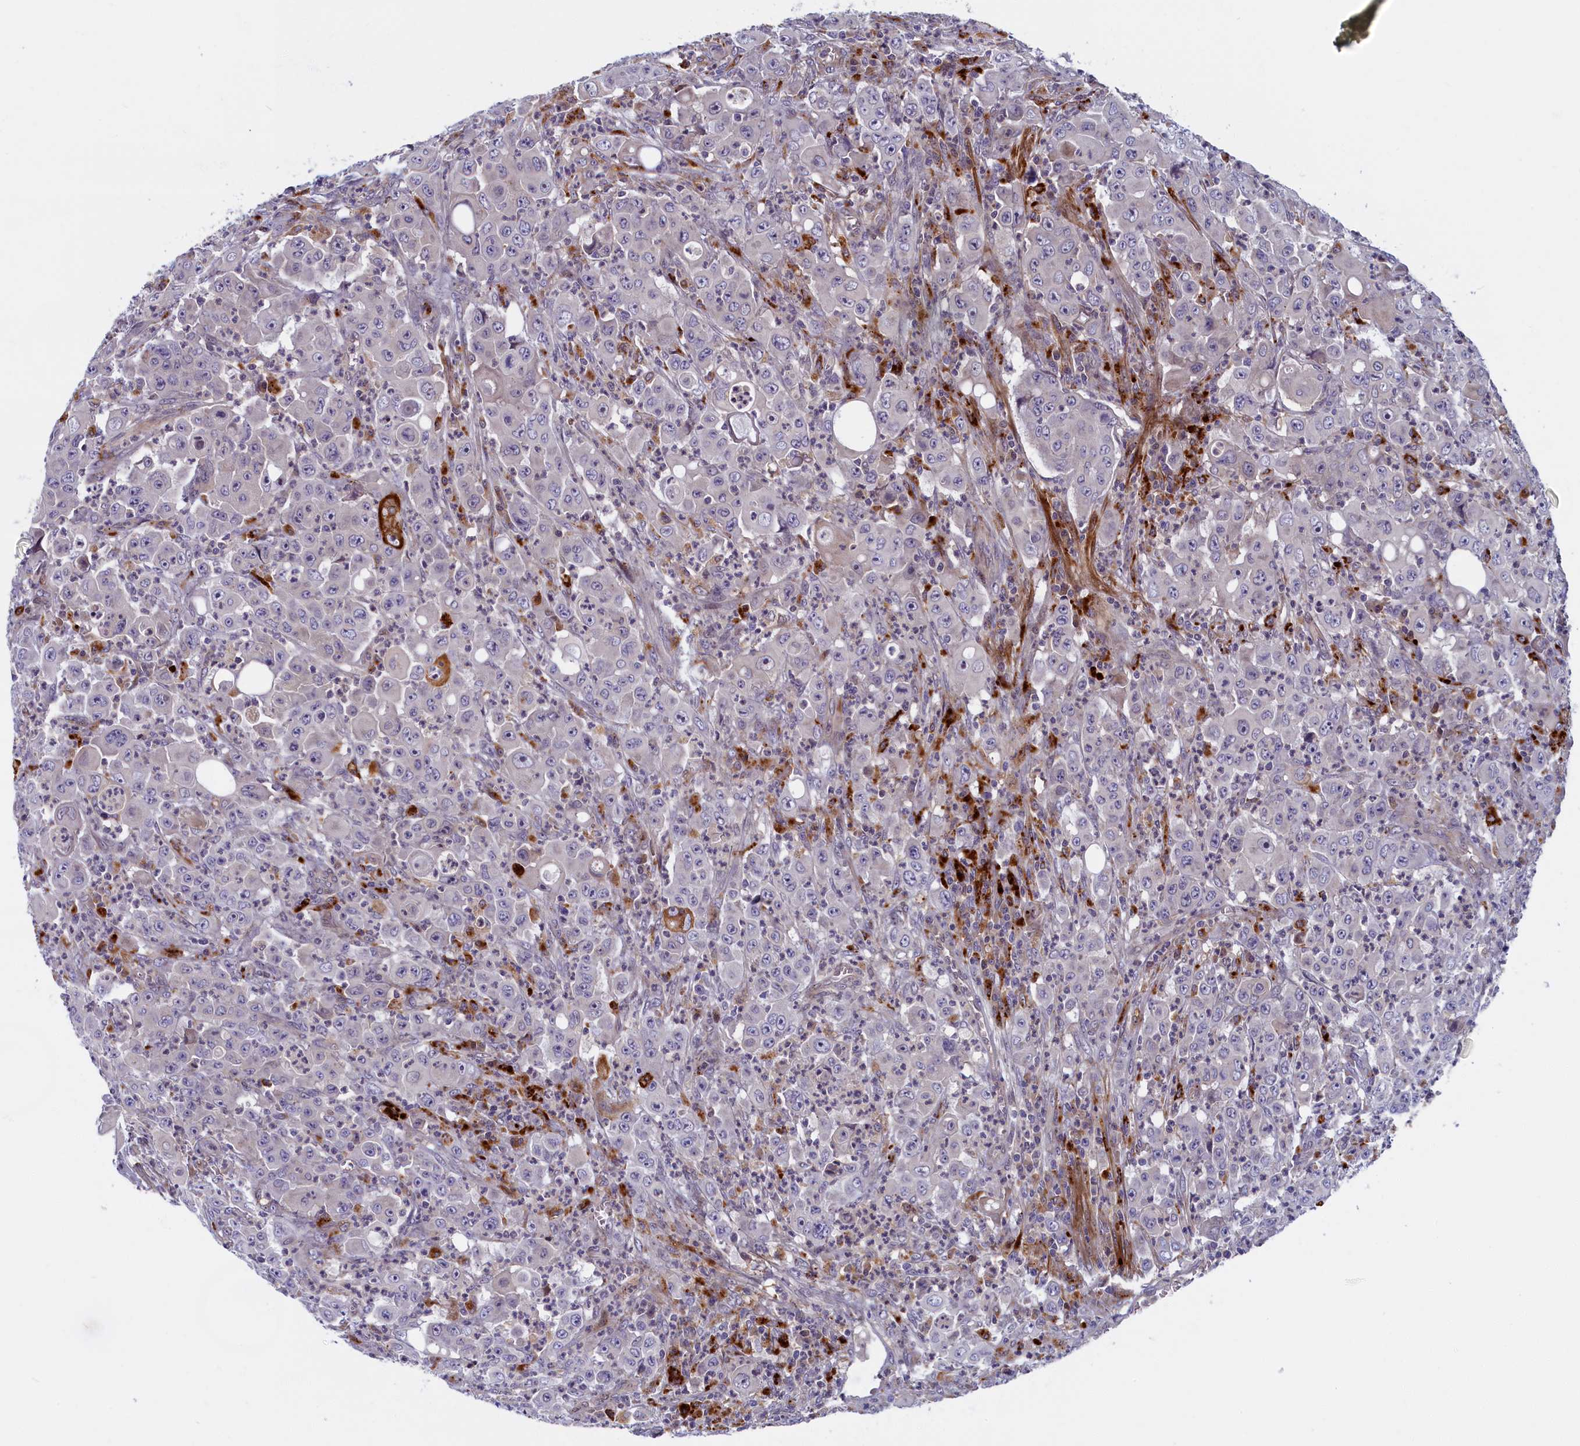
{"staining": {"intensity": "negative", "quantity": "none", "location": "none"}, "tissue": "colorectal cancer", "cell_type": "Tumor cells", "image_type": "cancer", "snomed": [{"axis": "morphology", "description": "Adenocarcinoma, NOS"}, {"axis": "topography", "description": "Colon"}], "caption": "Colorectal adenocarcinoma was stained to show a protein in brown. There is no significant staining in tumor cells.", "gene": "FCSK", "patient": {"sex": "male", "age": 51}}